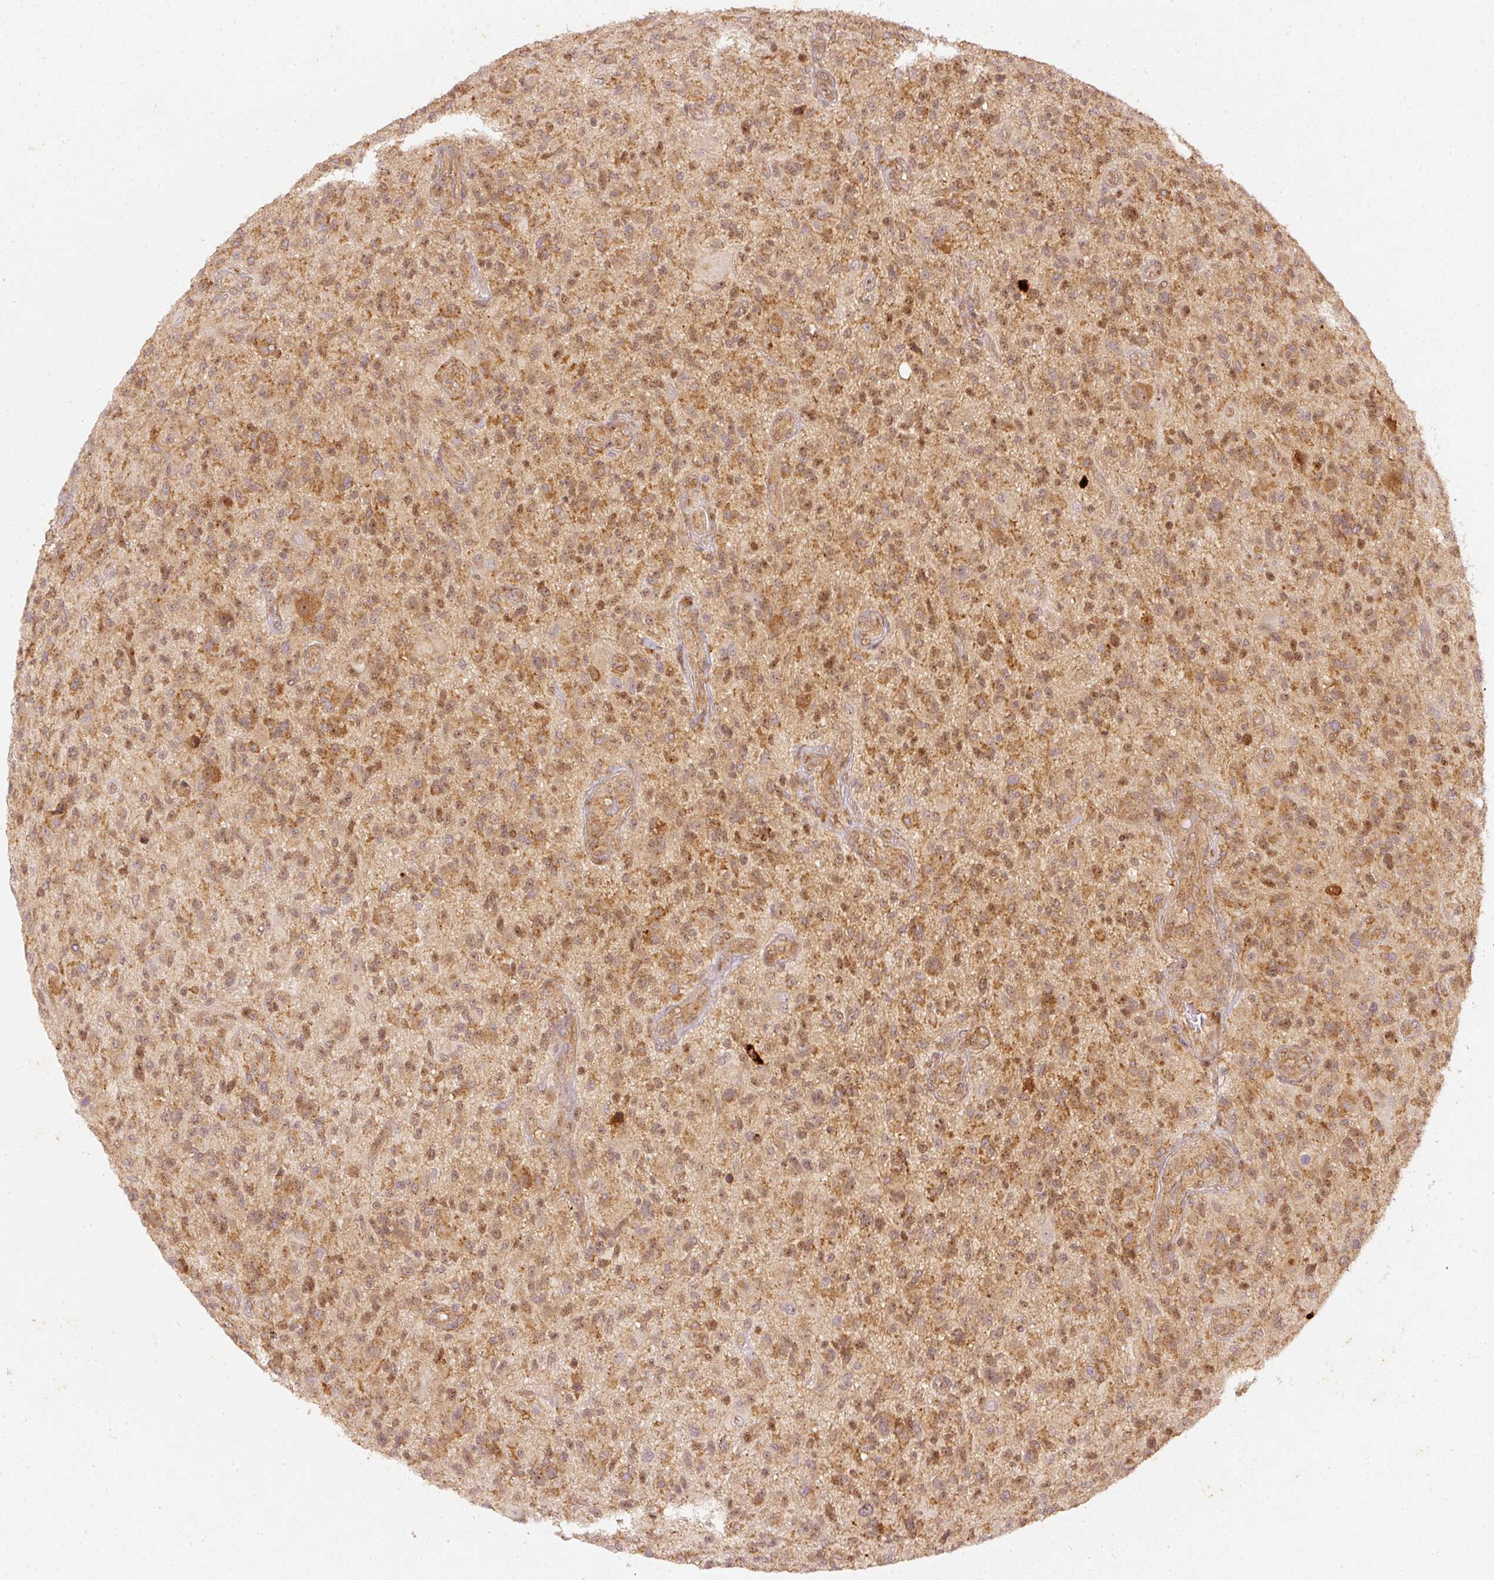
{"staining": {"intensity": "moderate", "quantity": ">75%", "location": "cytoplasmic/membranous,nuclear"}, "tissue": "glioma", "cell_type": "Tumor cells", "image_type": "cancer", "snomed": [{"axis": "morphology", "description": "Glioma, malignant, High grade"}, {"axis": "topography", "description": "Brain"}], "caption": "Immunohistochemical staining of human glioma reveals moderate cytoplasmic/membranous and nuclear protein expression in about >75% of tumor cells.", "gene": "ZNF580", "patient": {"sex": "male", "age": 47}}